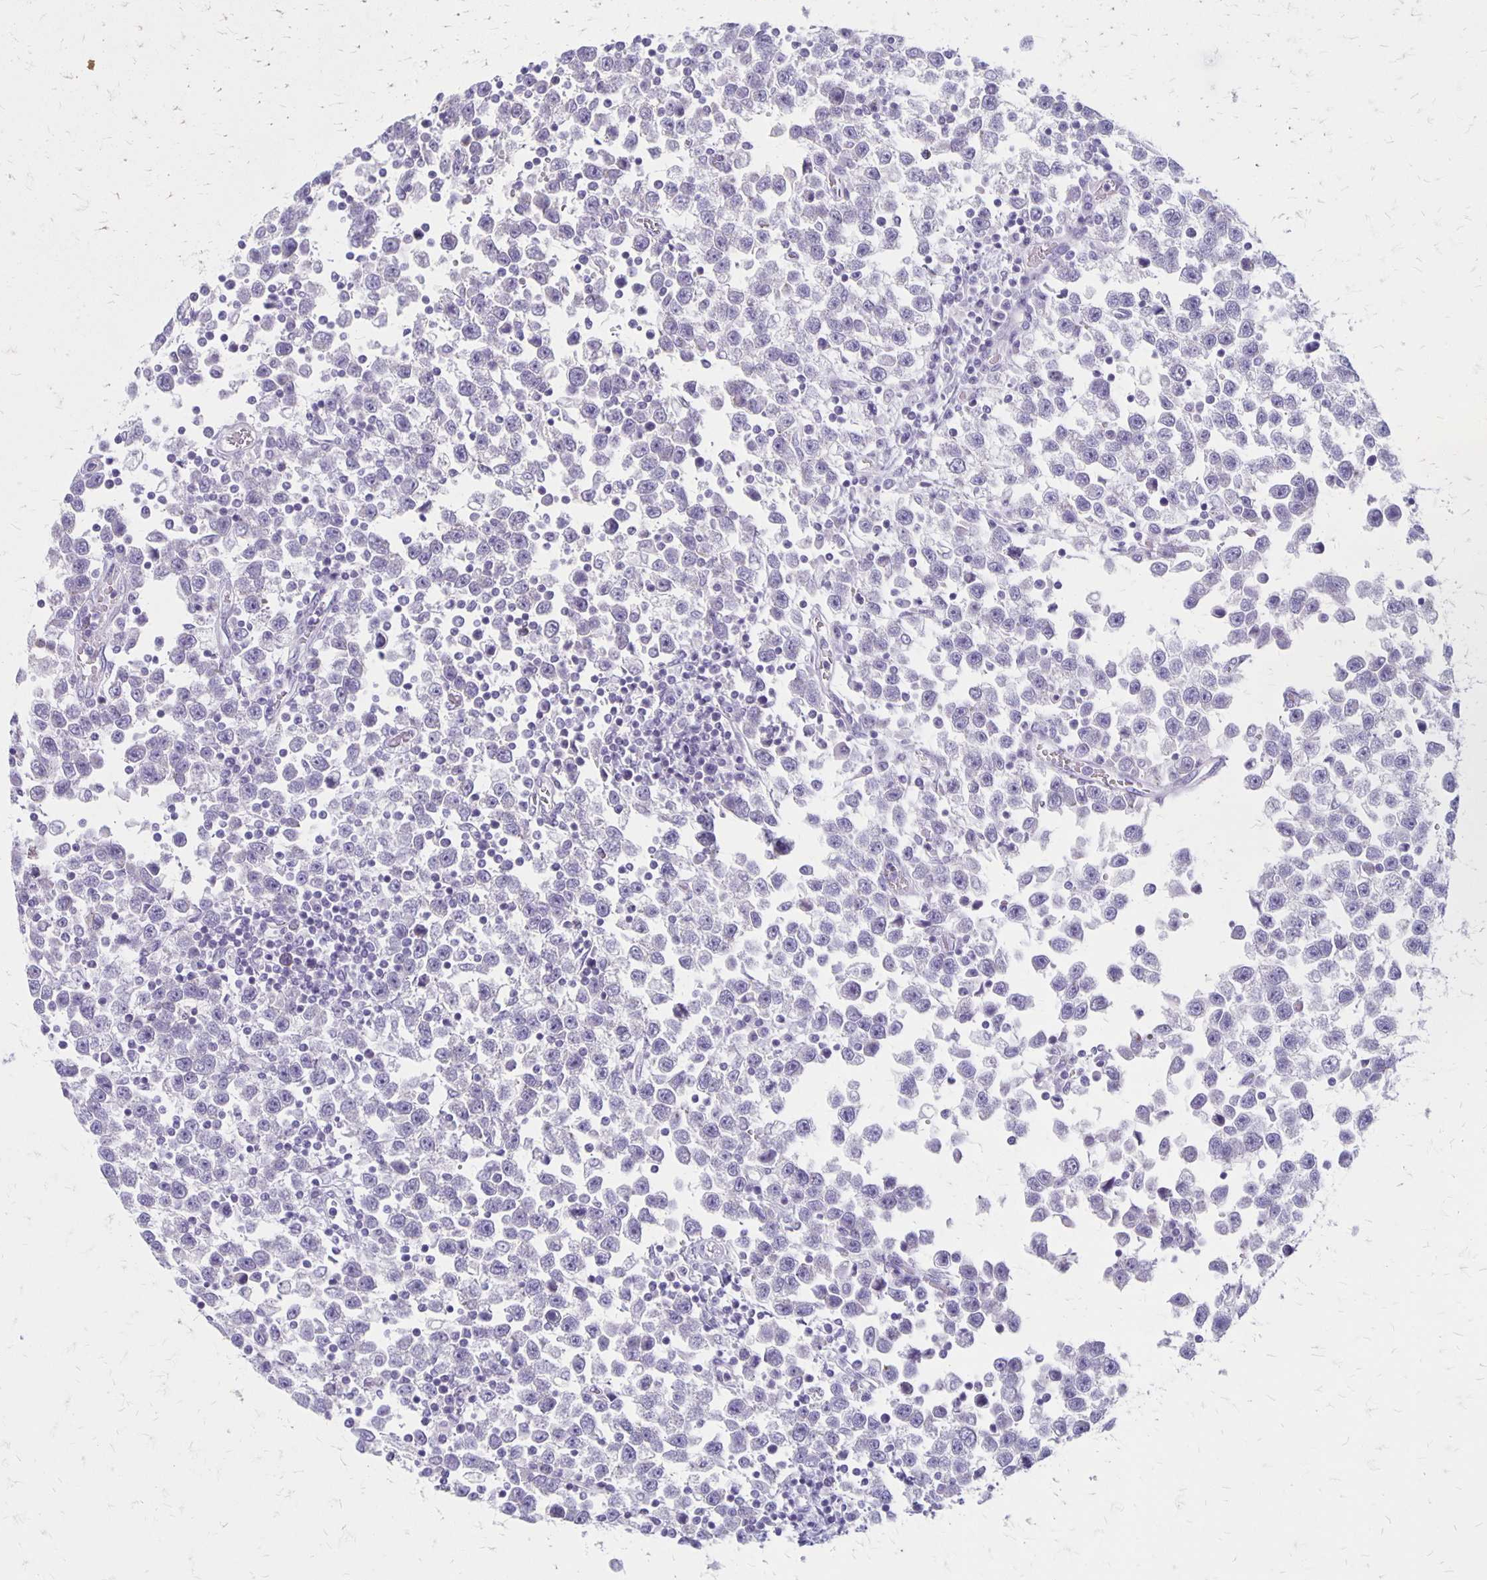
{"staining": {"intensity": "negative", "quantity": "none", "location": "none"}, "tissue": "testis cancer", "cell_type": "Tumor cells", "image_type": "cancer", "snomed": [{"axis": "morphology", "description": "Seminoma, NOS"}, {"axis": "topography", "description": "Testis"}], "caption": "Immunohistochemistry histopathology image of seminoma (testis) stained for a protein (brown), which reveals no expression in tumor cells.", "gene": "HOMER1", "patient": {"sex": "male", "age": 34}}